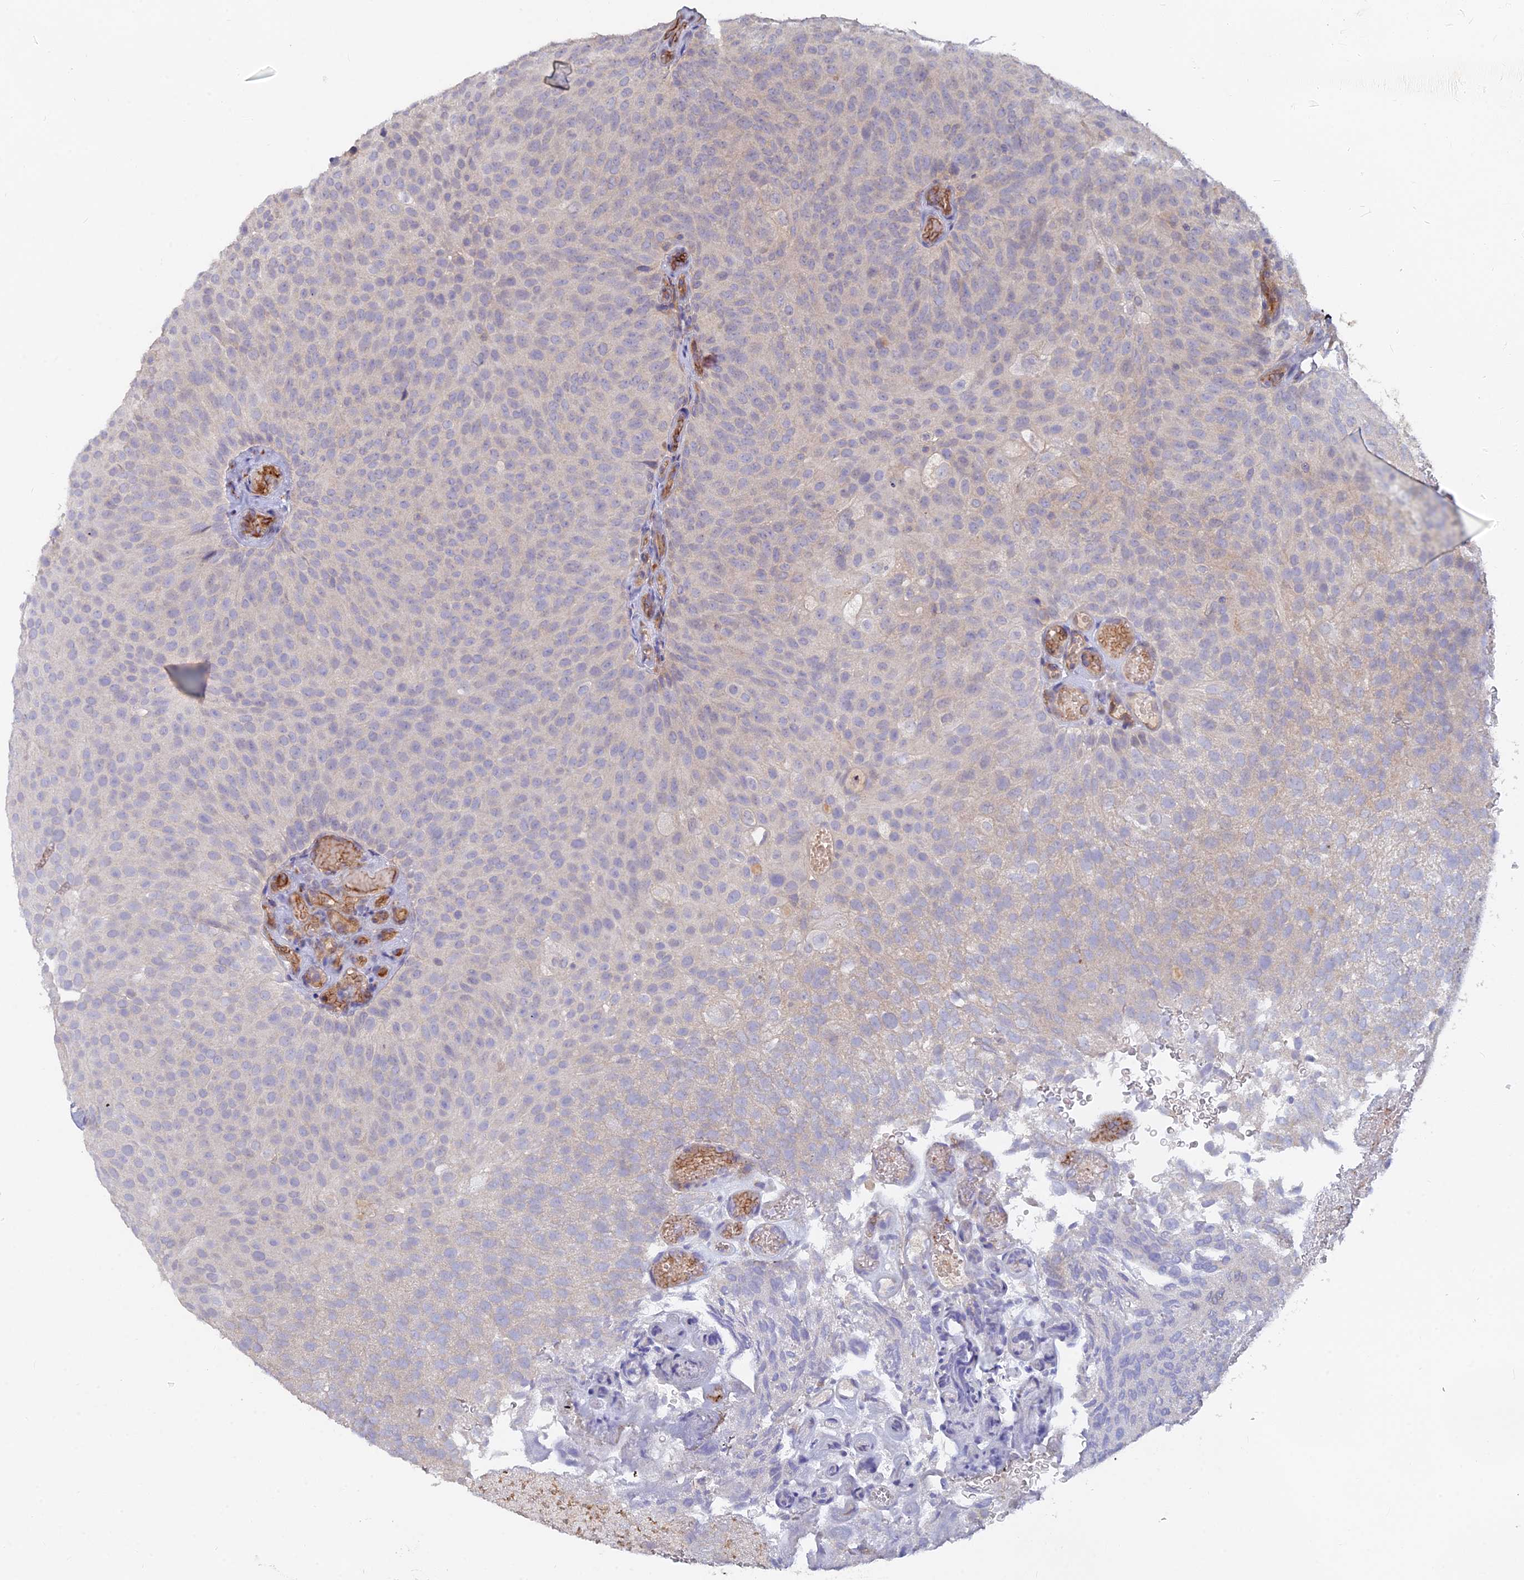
{"staining": {"intensity": "negative", "quantity": "none", "location": "none"}, "tissue": "urothelial cancer", "cell_type": "Tumor cells", "image_type": "cancer", "snomed": [{"axis": "morphology", "description": "Urothelial carcinoma, Low grade"}, {"axis": "topography", "description": "Urinary bladder"}], "caption": "Tumor cells are negative for brown protein staining in urothelial cancer. The staining was performed using DAB (3,3'-diaminobenzidine) to visualize the protein expression in brown, while the nuclei were stained in blue with hematoxylin (Magnification: 20x).", "gene": "ARRDC1", "patient": {"sex": "male", "age": 78}}